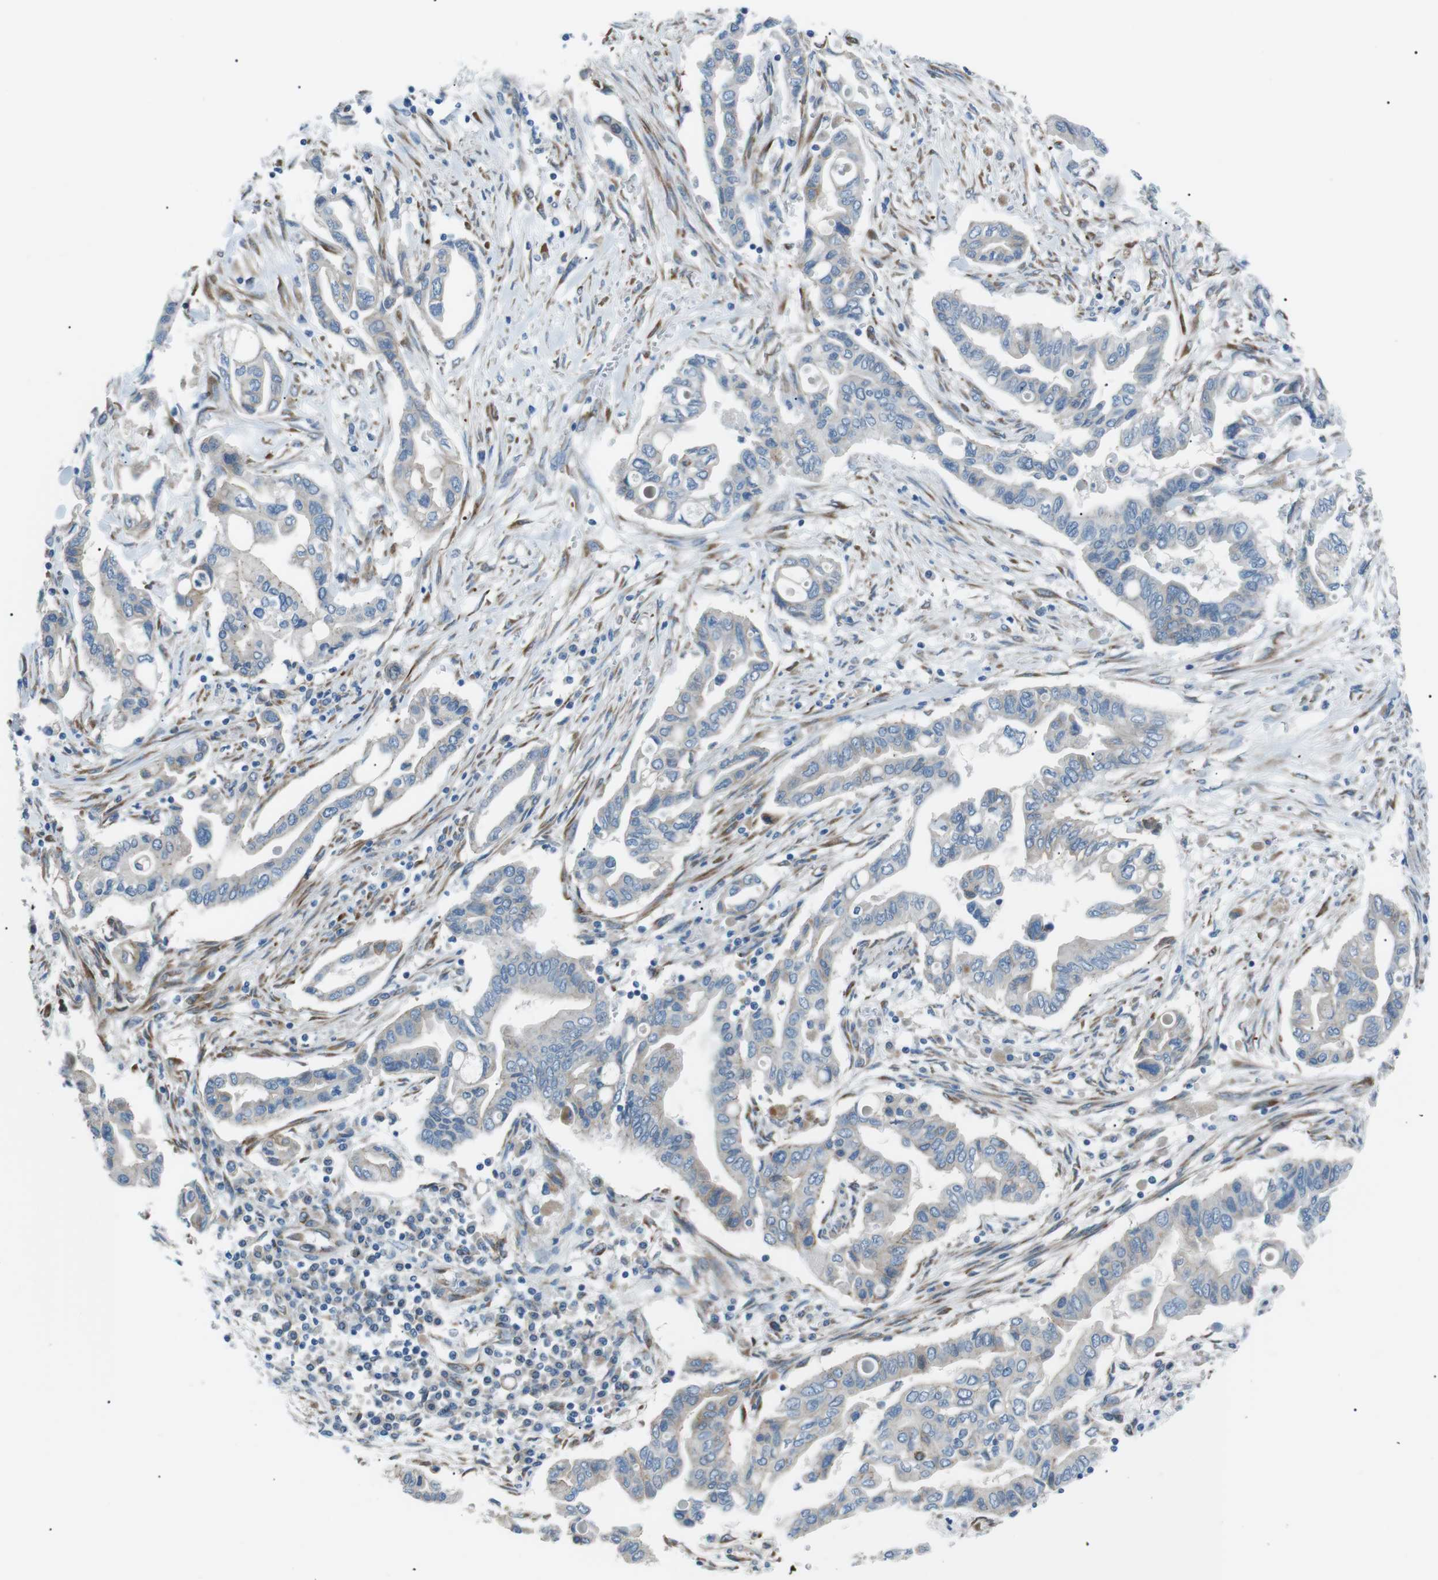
{"staining": {"intensity": "negative", "quantity": "none", "location": "none"}, "tissue": "pancreatic cancer", "cell_type": "Tumor cells", "image_type": "cancer", "snomed": [{"axis": "morphology", "description": "Adenocarcinoma, NOS"}, {"axis": "topography", "description": "Pancreas"}], "caption": "Tumor cells are negative for brown protein staining in adenocarcinoma (pancreatic).", "gene": "MTARC2", "patient": {"sex": "female", "age": 57}}